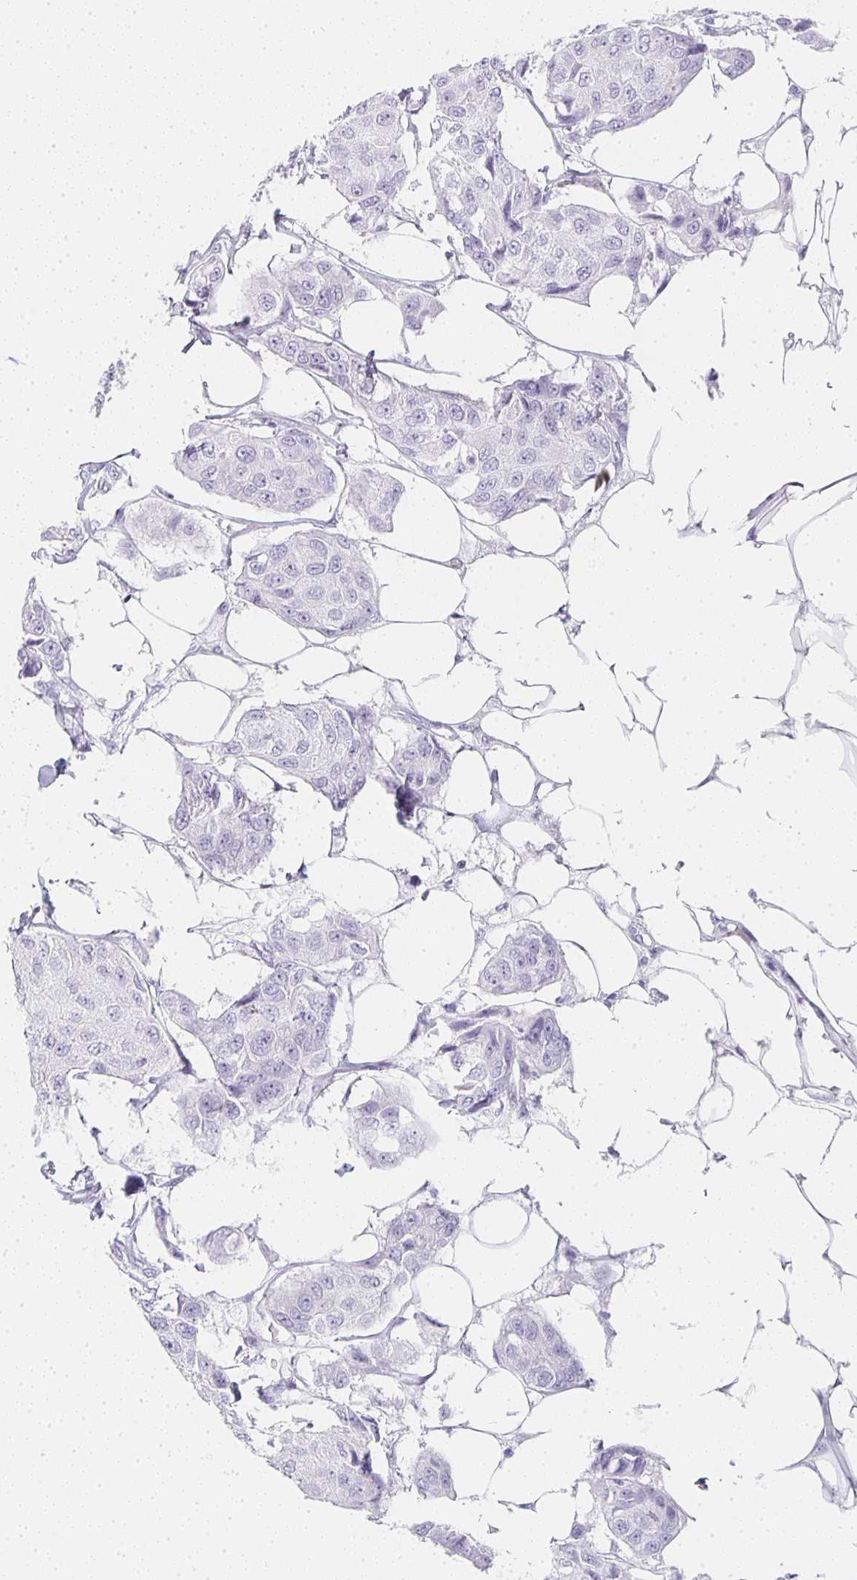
{"staining": {"intensity": "negative", "quantity": "none", "location": "none"}, "tissue": "breast cancer", "cell_type": "Tumor cells", "image_type": "cancer", "snomed": [{"axis": "morphology", "description": "Duct carcinoma"}, {"axis": "topography", "description": "Breast"}, {"axis": "topography", "description": "Lymph node"}], "caption": "Immunohistochemistry of human breast invasive ductal carcinoma shows no positivity in tumor cells.", "gene": "TPSD1", "patient": {"sex": "female", "age": 80}}